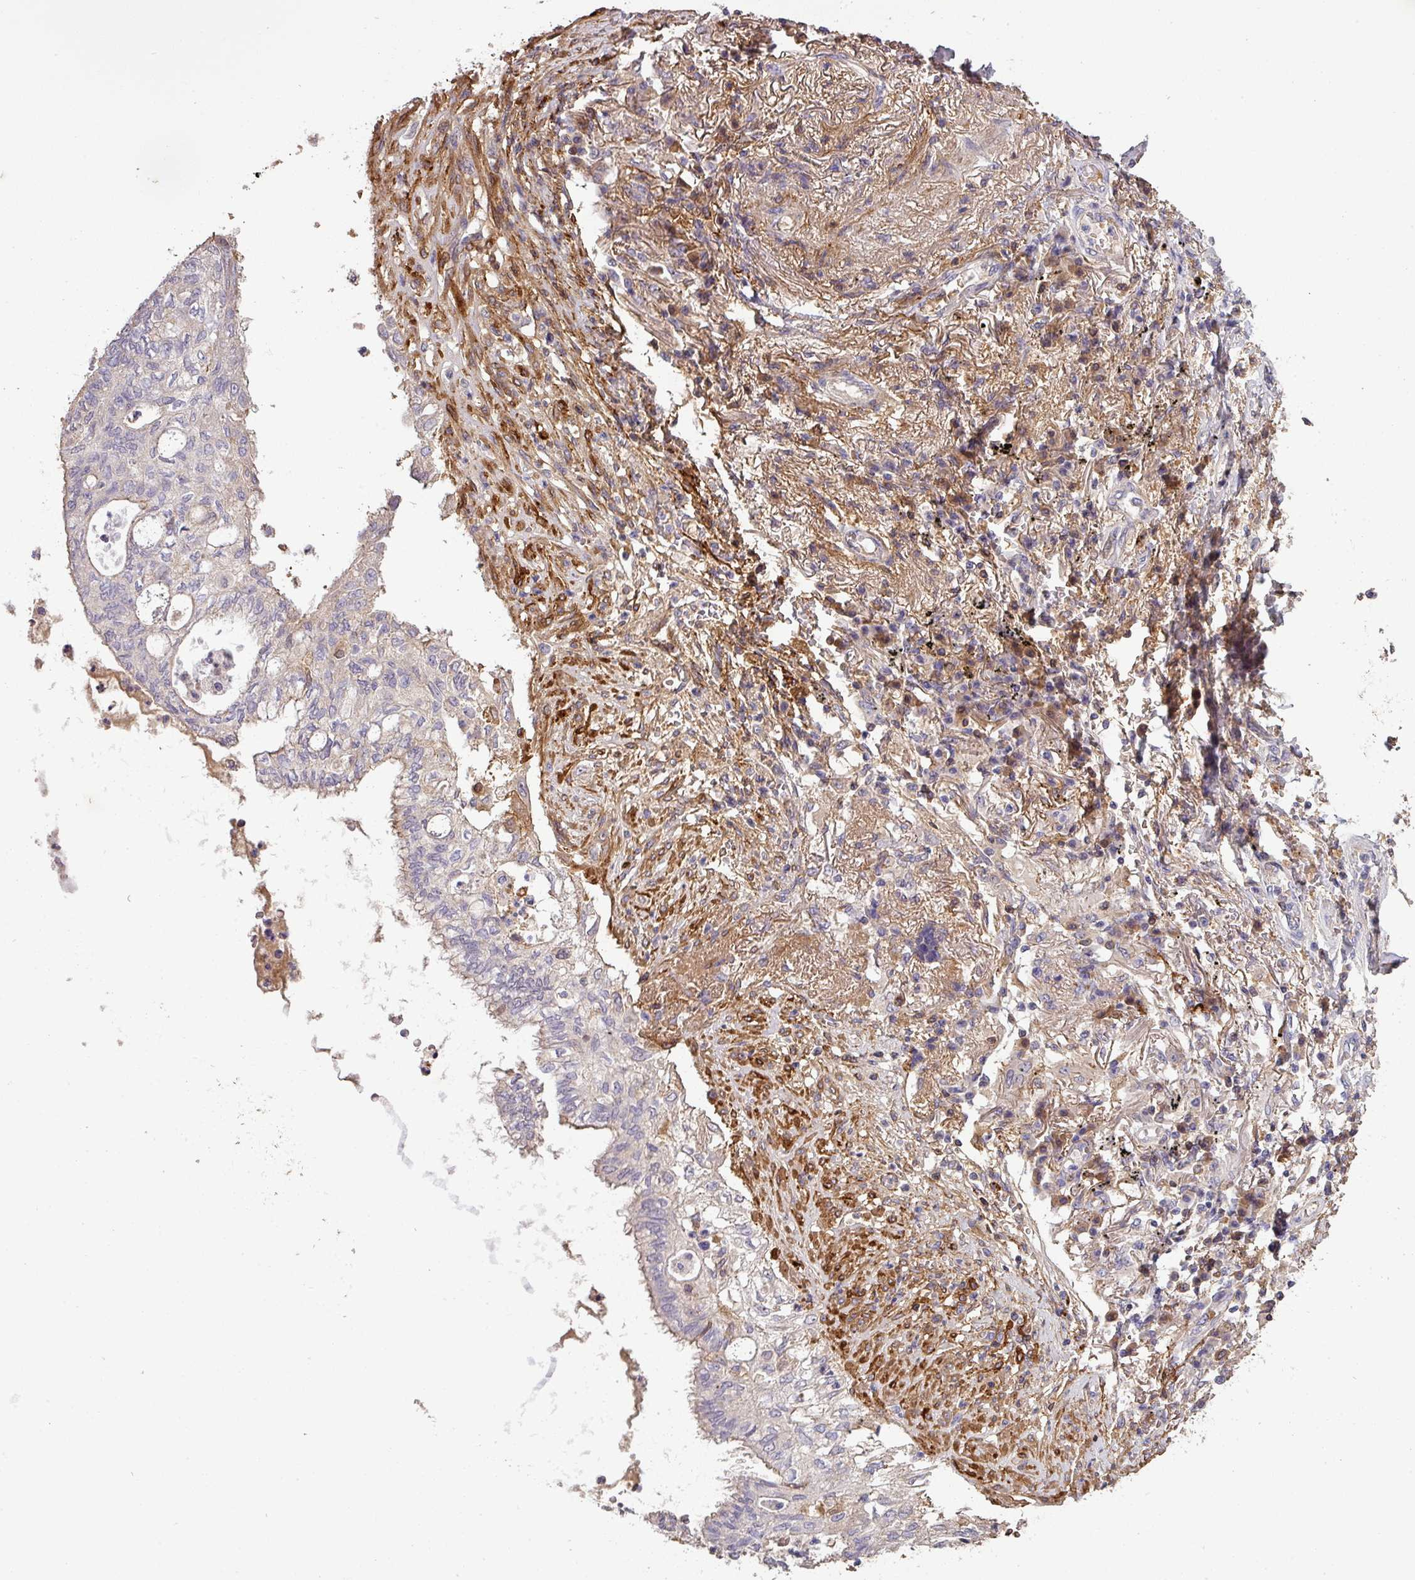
{"staining": {"intensity": "weak", "quantity": "<25%", "location": "cytoplasmic/membranous"}, "tissue": "lung cancer", "cell_type": "Tumor cells", "image_type": "cancer", "snomed": [{"axis": "morphology", "description": "Adenocarcinoma, NOS"}, {"axis": "topography", "description": "Lung"}], "caption": "Tumor cells show no significant expression in adenocarcinoma (lung).", "gene": "ISLR", "patient": {"sex": "female", "age": 70}}